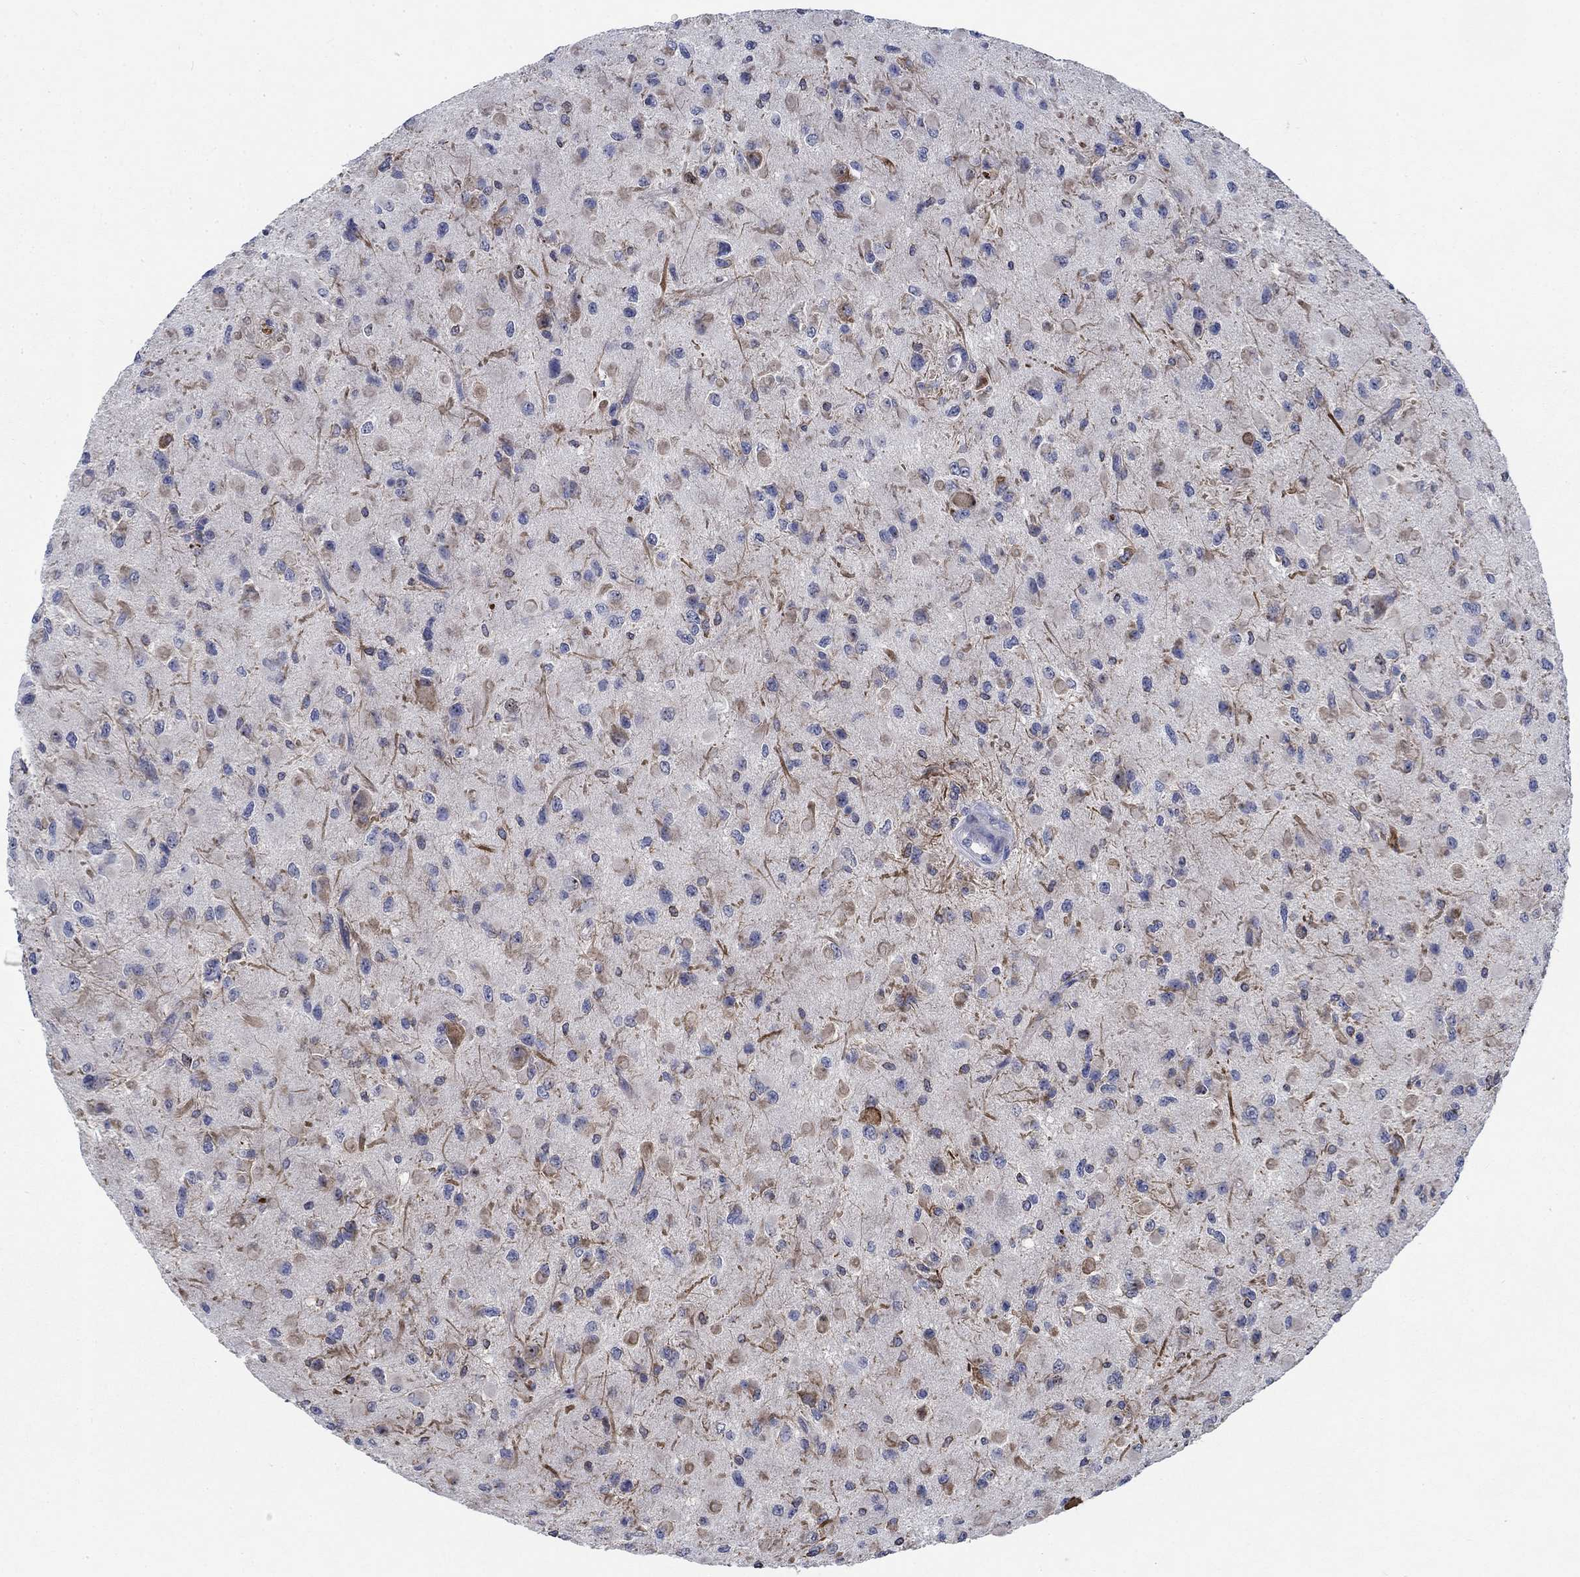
{"staining": {"intensity": "negative", "quantity": "none", "location": "none"}, "tissue": "glioma", "cell_type": "Tumor cells", "image_type": "cancer", "snomed": [{"axis": "morphology", "description": "Glioma, malignant, High grade"}, {"axis": "topography", "description": "Cerebral cortex"}], "caption": "High power microscopy micrograph of an IHC histopathology image of high-grade glioma (malignant), revealing no significant positivity in tumor cells. (DAB (3,3'-diaminobenzidine) immunohistochemistry (IHC), high magnification).", "gene": "MMP24", "patient": {"sex": "male", "age": 35}}